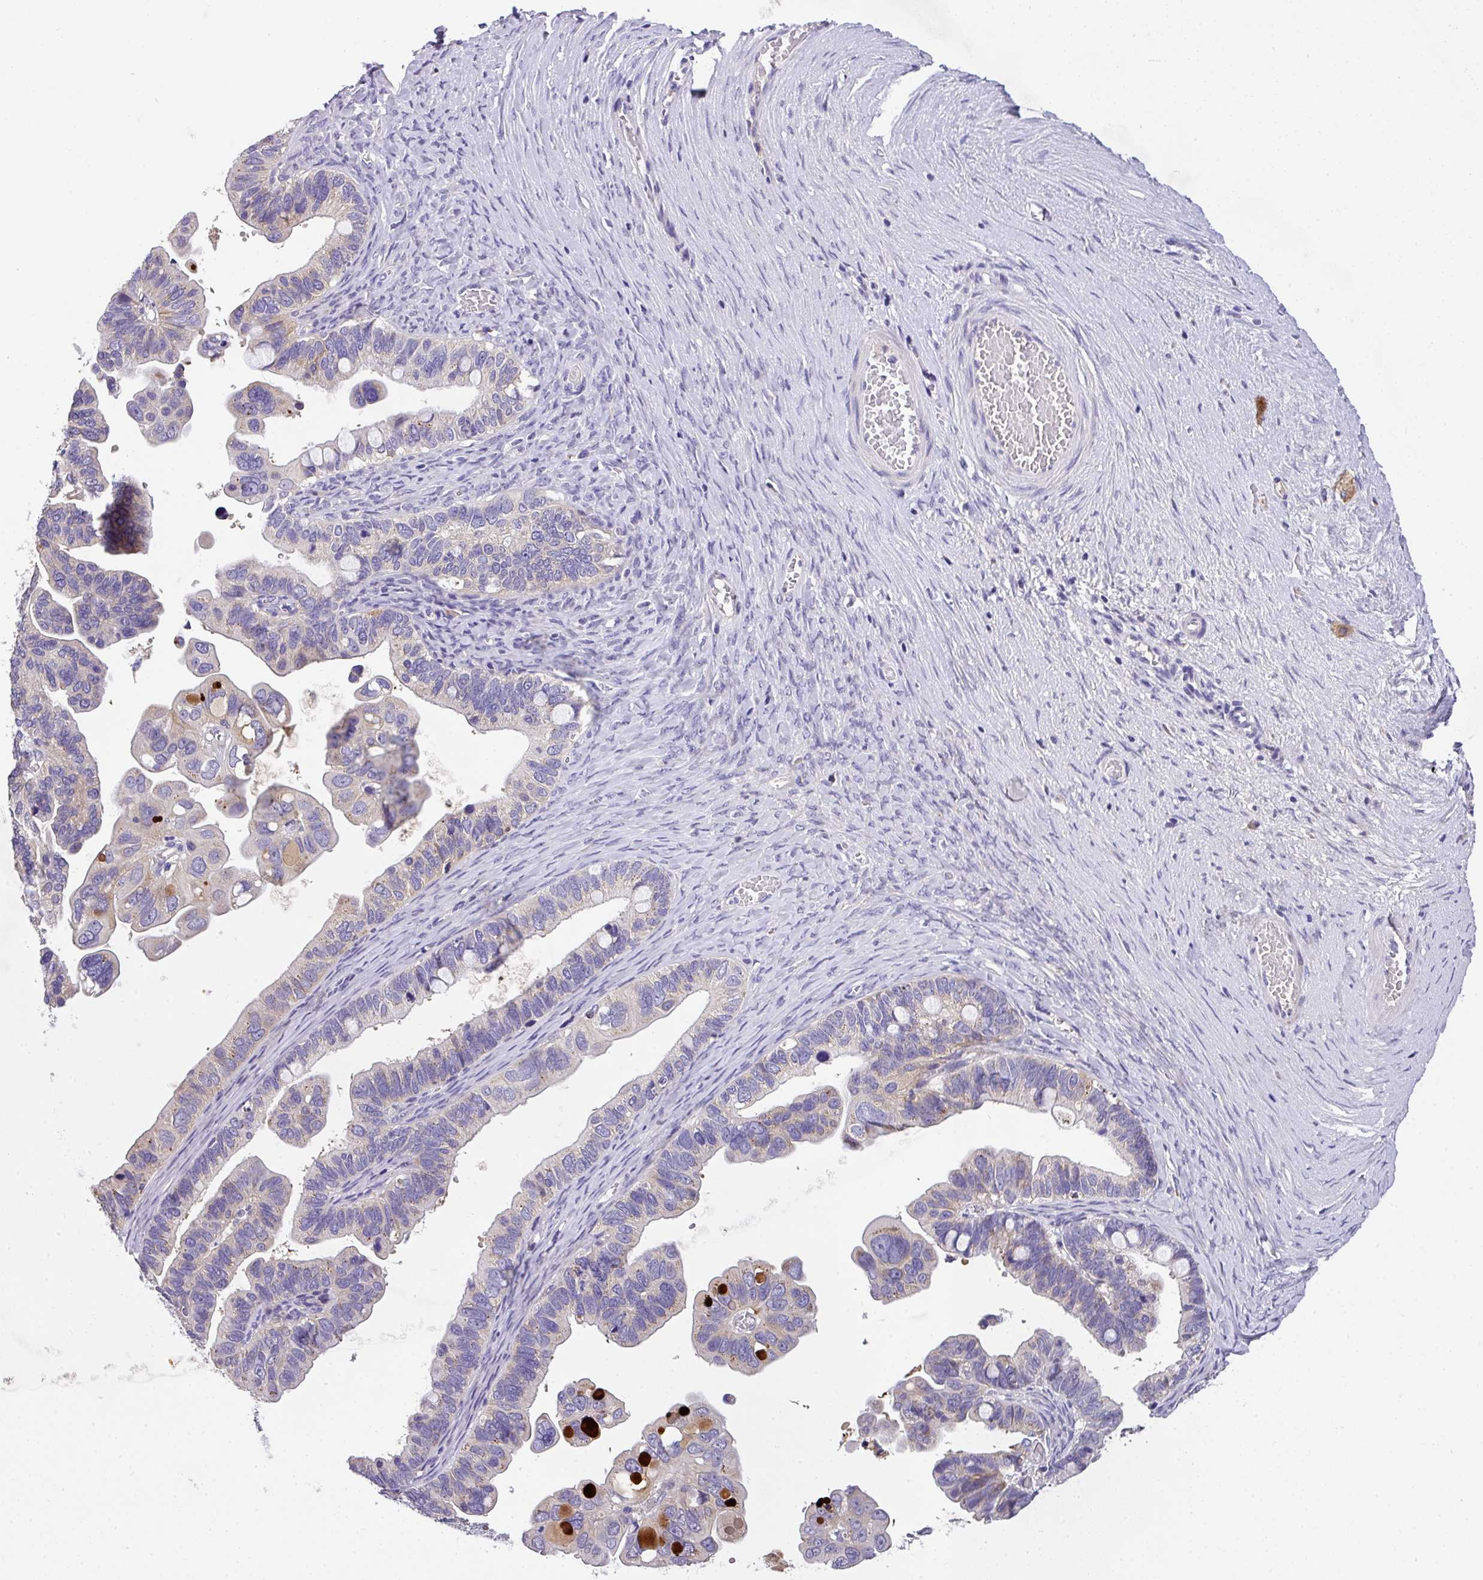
{"staining": {"intensity": "weak", "quantity": "<25%", "location": "cytoplasmic/membranous"}, "tissue": "ovarian cancer", "cell_type": "Tumor cells", "image_type": "cancer", "snomed": [{"axis": "morphology", "description": "Cystadenocarcinoma, serous, NOS"}, {"axis": "topography", "description": "Ovary"}], "caption": "Ovarian cancer (serous cystadenocarcinoma) was stained to show a protein in brown. There is no significant positivity in tumor cells.", "gene": "ANXA2R", "patient": {"sex": "female", "age": 56}}